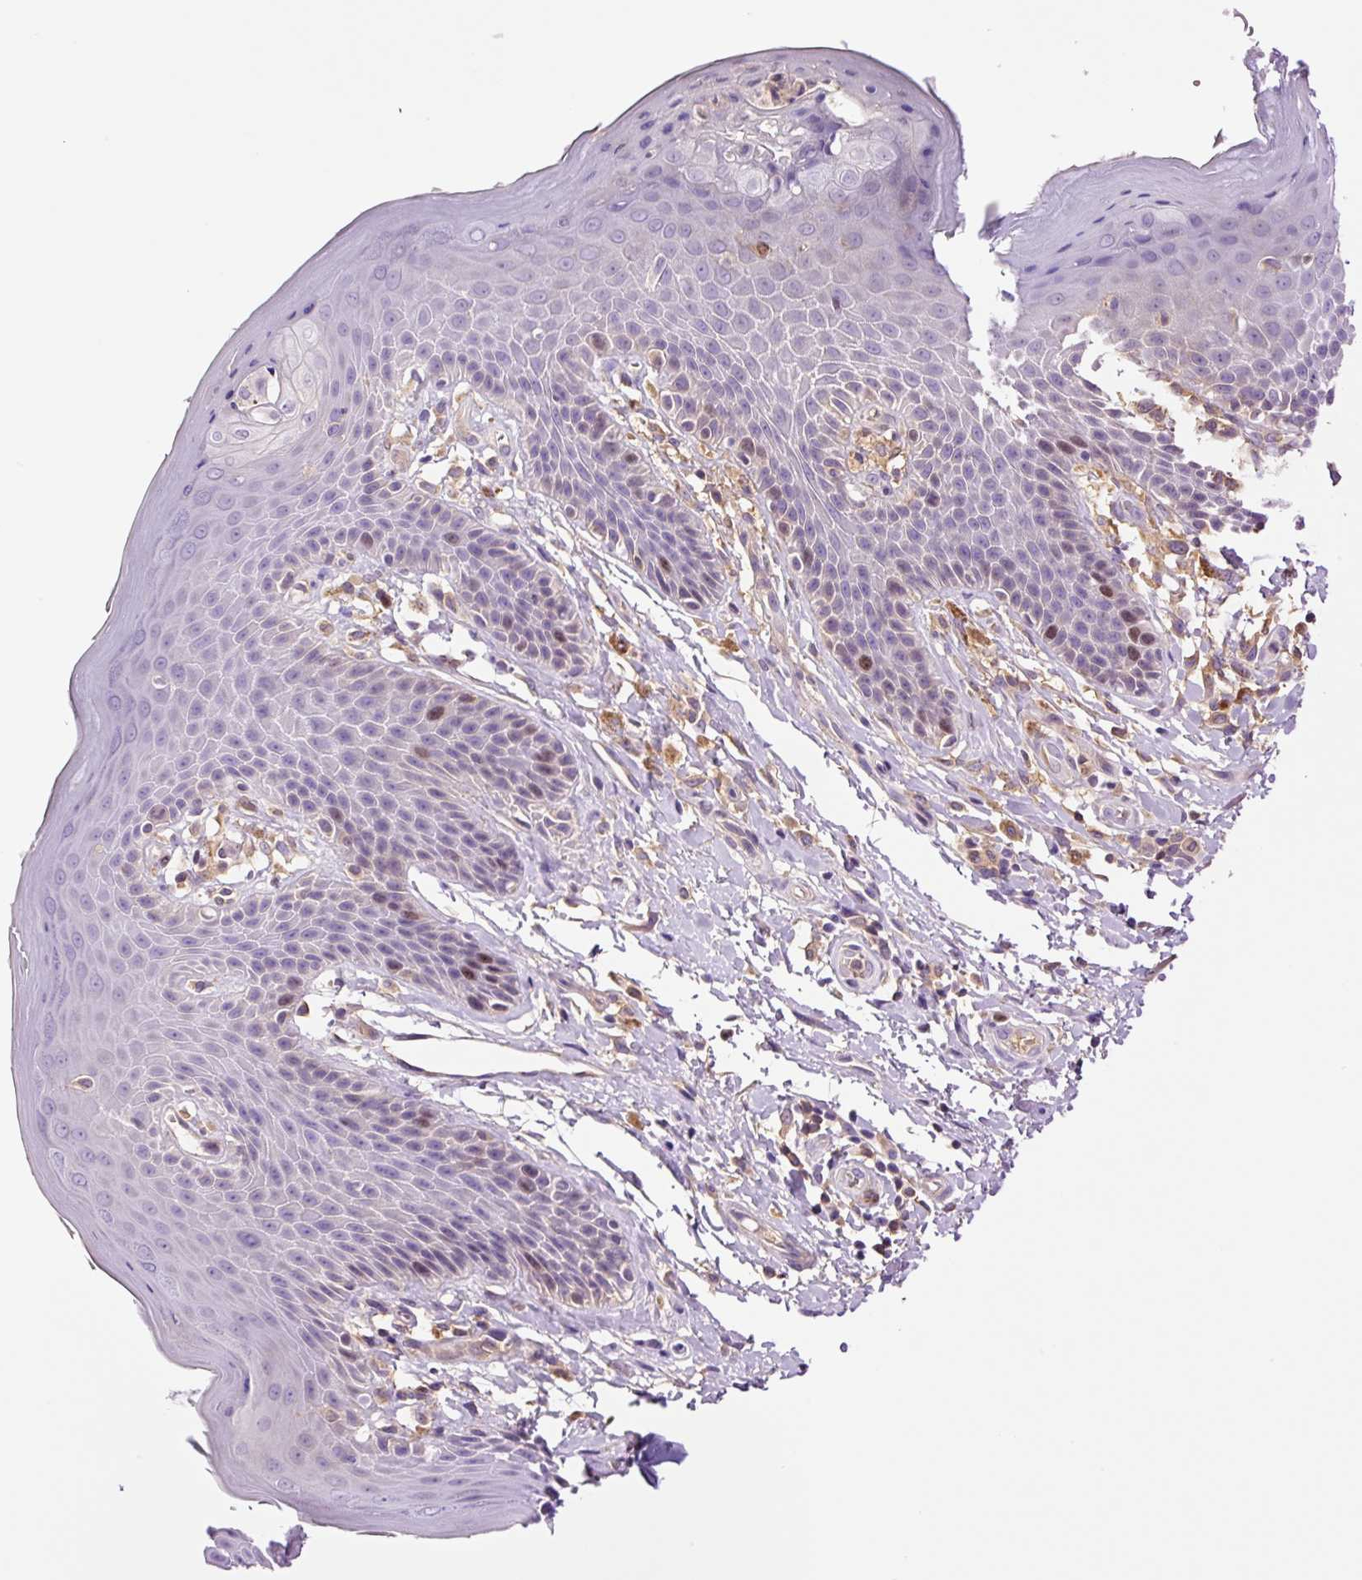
{"staining": {"intensity": "moderate", "quantity": "<25%", "location": "cytoplasmic/membranous,nuclear"}, "tissue": "skin", "cell_type": "Epidermal cells", "image_type": "normal", "snomed": [{"axis": "morphology", "description": "Normal tissue, NOS"}, {"axis": "topography", "description": "Peripheral nerve tissue"}], "caption": "IHC histopathology image of benign skin stained for a protein (brown), which demonstrates low levels of moderate cytoplasmic/membranous,nuclear expression in about <25% of epidermal cells.", "gene": "DPPA4", "patient": {"sex": "male", "age": 51}}